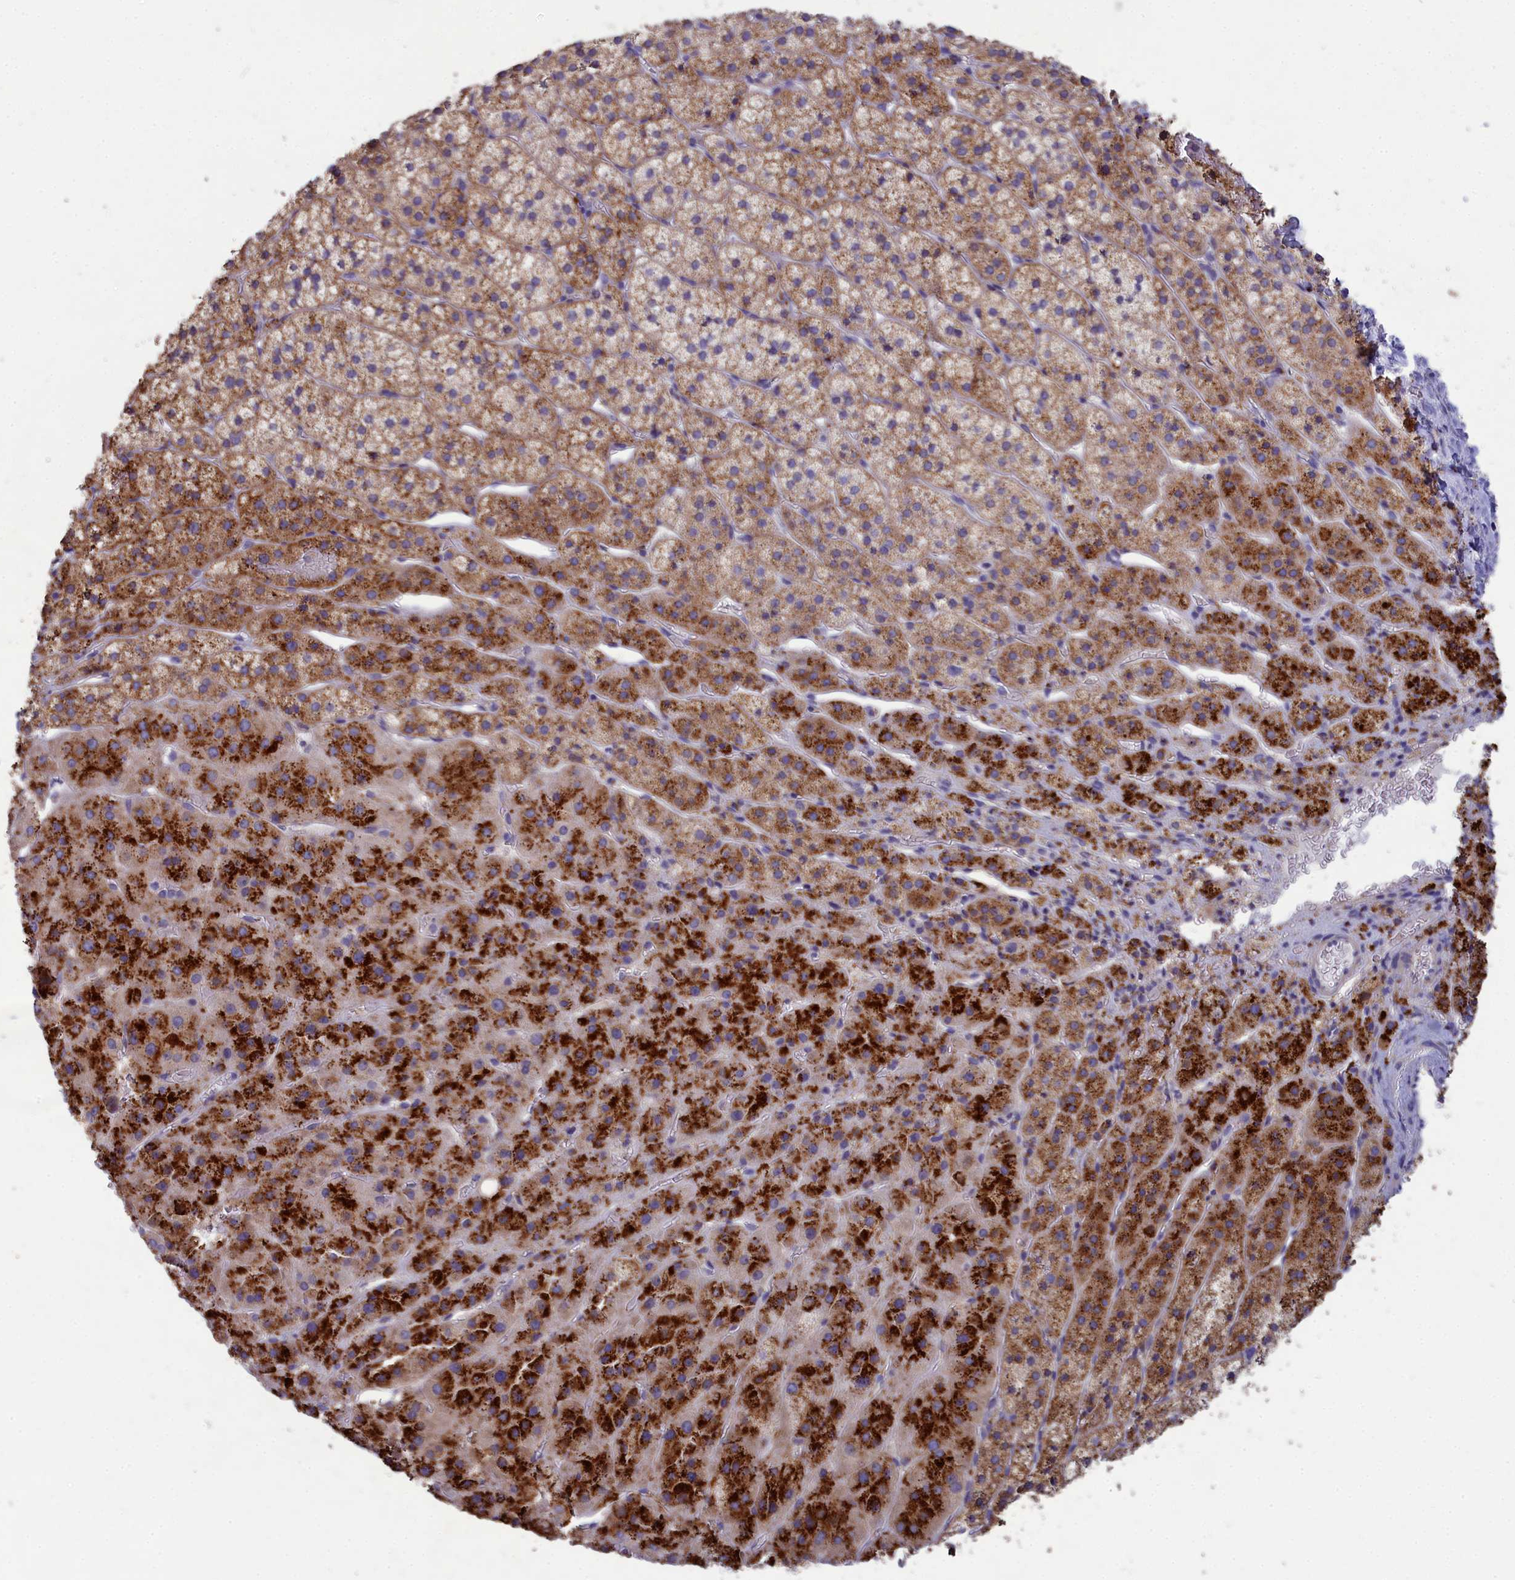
{"staining": {"intensity": "strong", "quantity": ">75%", "location": "cytoplasmic/membranous"}, "tissue": "adrenal gland", "cell_type": "Glandular cells", "image_type": "normal", "snomed": [{"axis": "morphology", "description": "Normal tissue, NOS"}, {"axis": "topography", "description": "Adrenal gland"}], "caption": "Immunohistochemistry (DAB) staining of normal adrenal gland reveals strong cytoplasmic/membranous protein expression in approximately >75% of glandular cells. The staining was performed using DAB to visualize the protein expression in brown, while the nuclei were stained in blue with hematoxylin (Magnification: 20x).", "gene": "WDR6", "patient": {"sex": "female", "age": 44}}